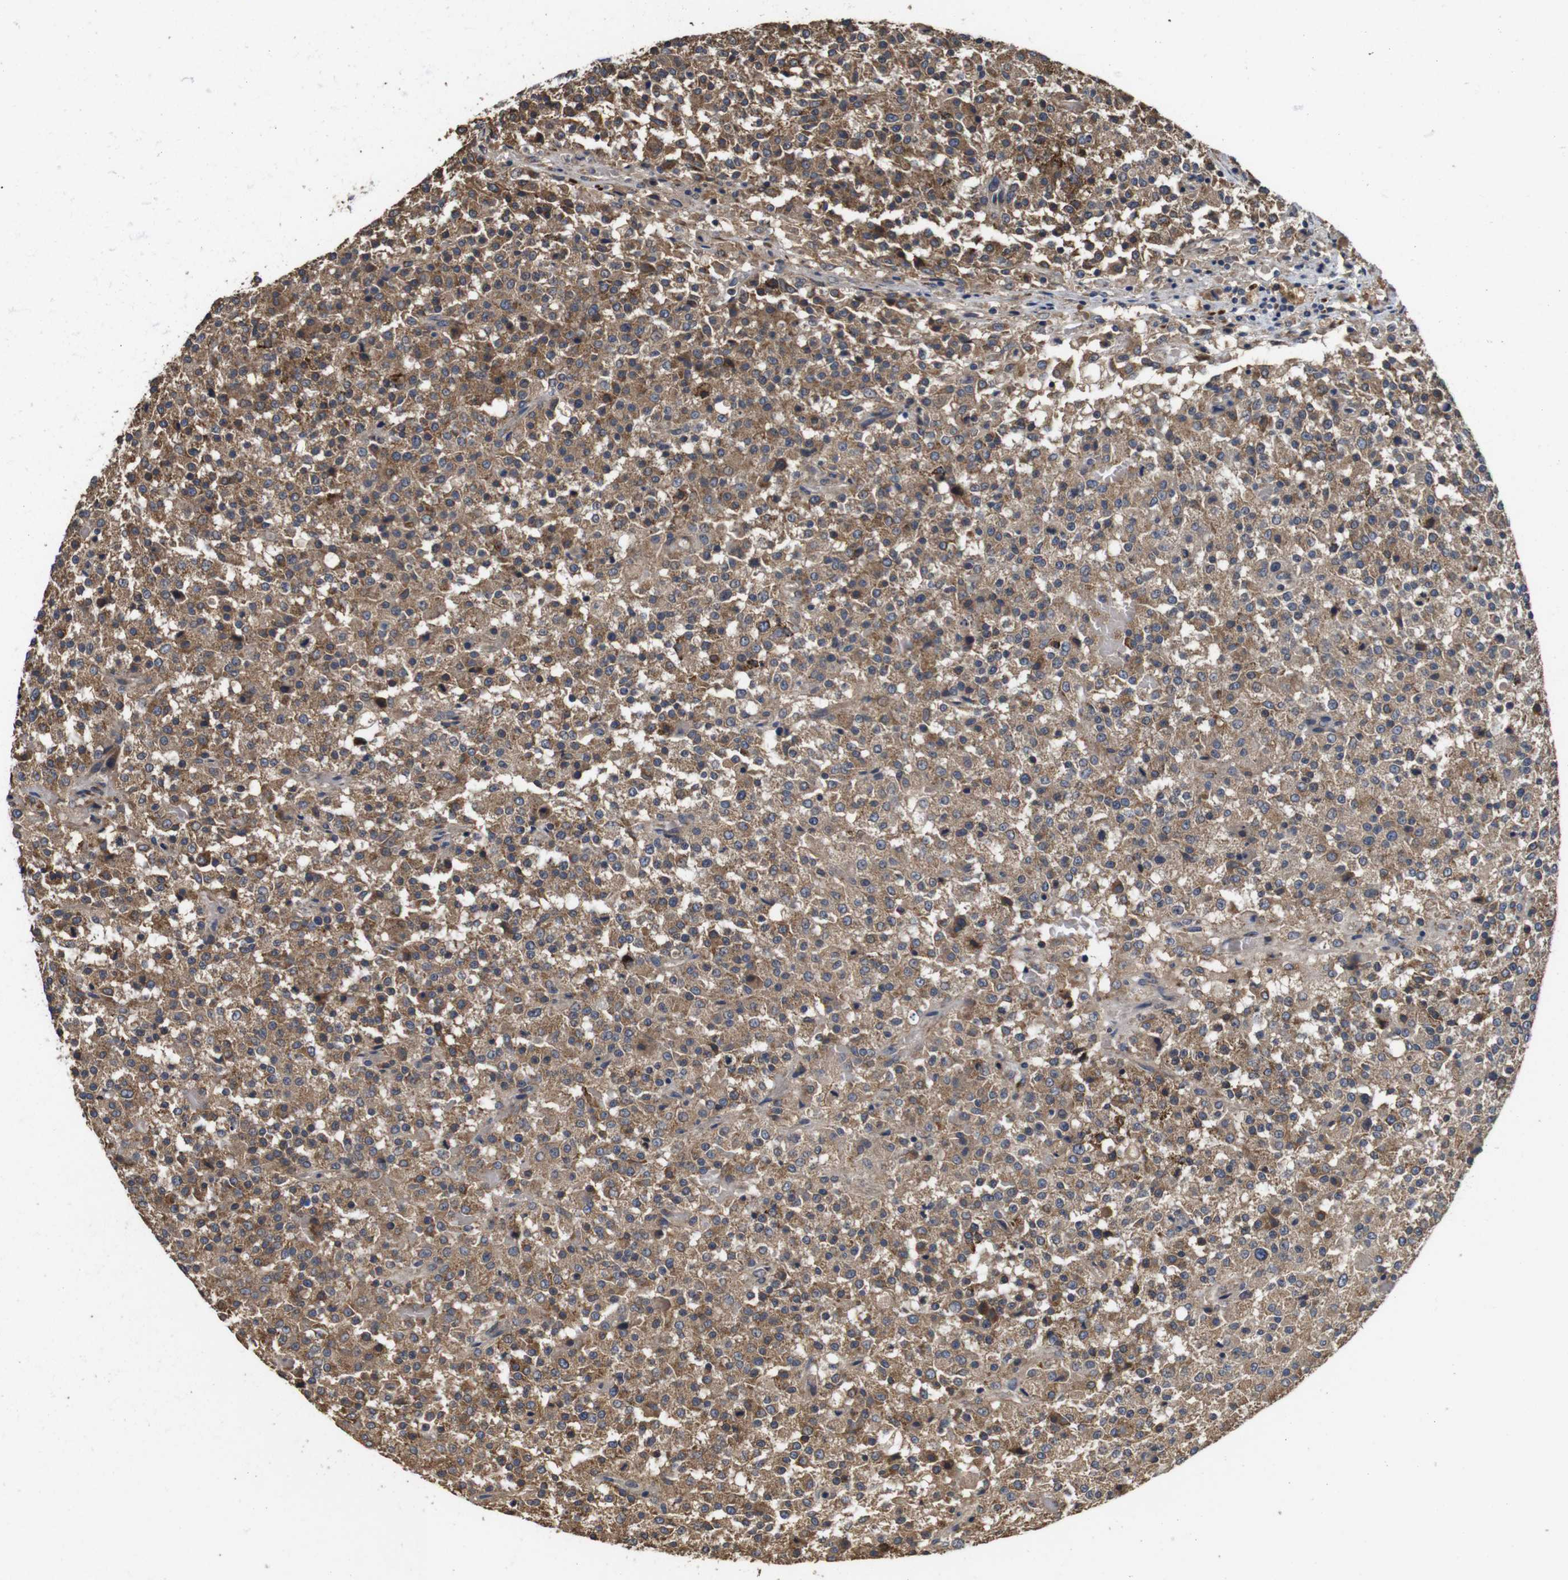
{"staining": {"intensity": "moderate", "quantity": ">75%", "location": "cytoplasmic/membranous"}, "tissue": "testis cancer", "cell_type": "Tumor cells", "image_type": "cancer", "snomed": [{"axis": "morphology", "description": "Seminoma, NOS"}, {"axis": "topography", "description": "Testis"}], "caption": "Tumor cells show medium levels of moderate cytoplasmic/membranous staining in approximately >75% of cells in human testis cancer (seminoma).", "gene": "ARHGAP24", "patient": {"sex": "male", "age": 59}}